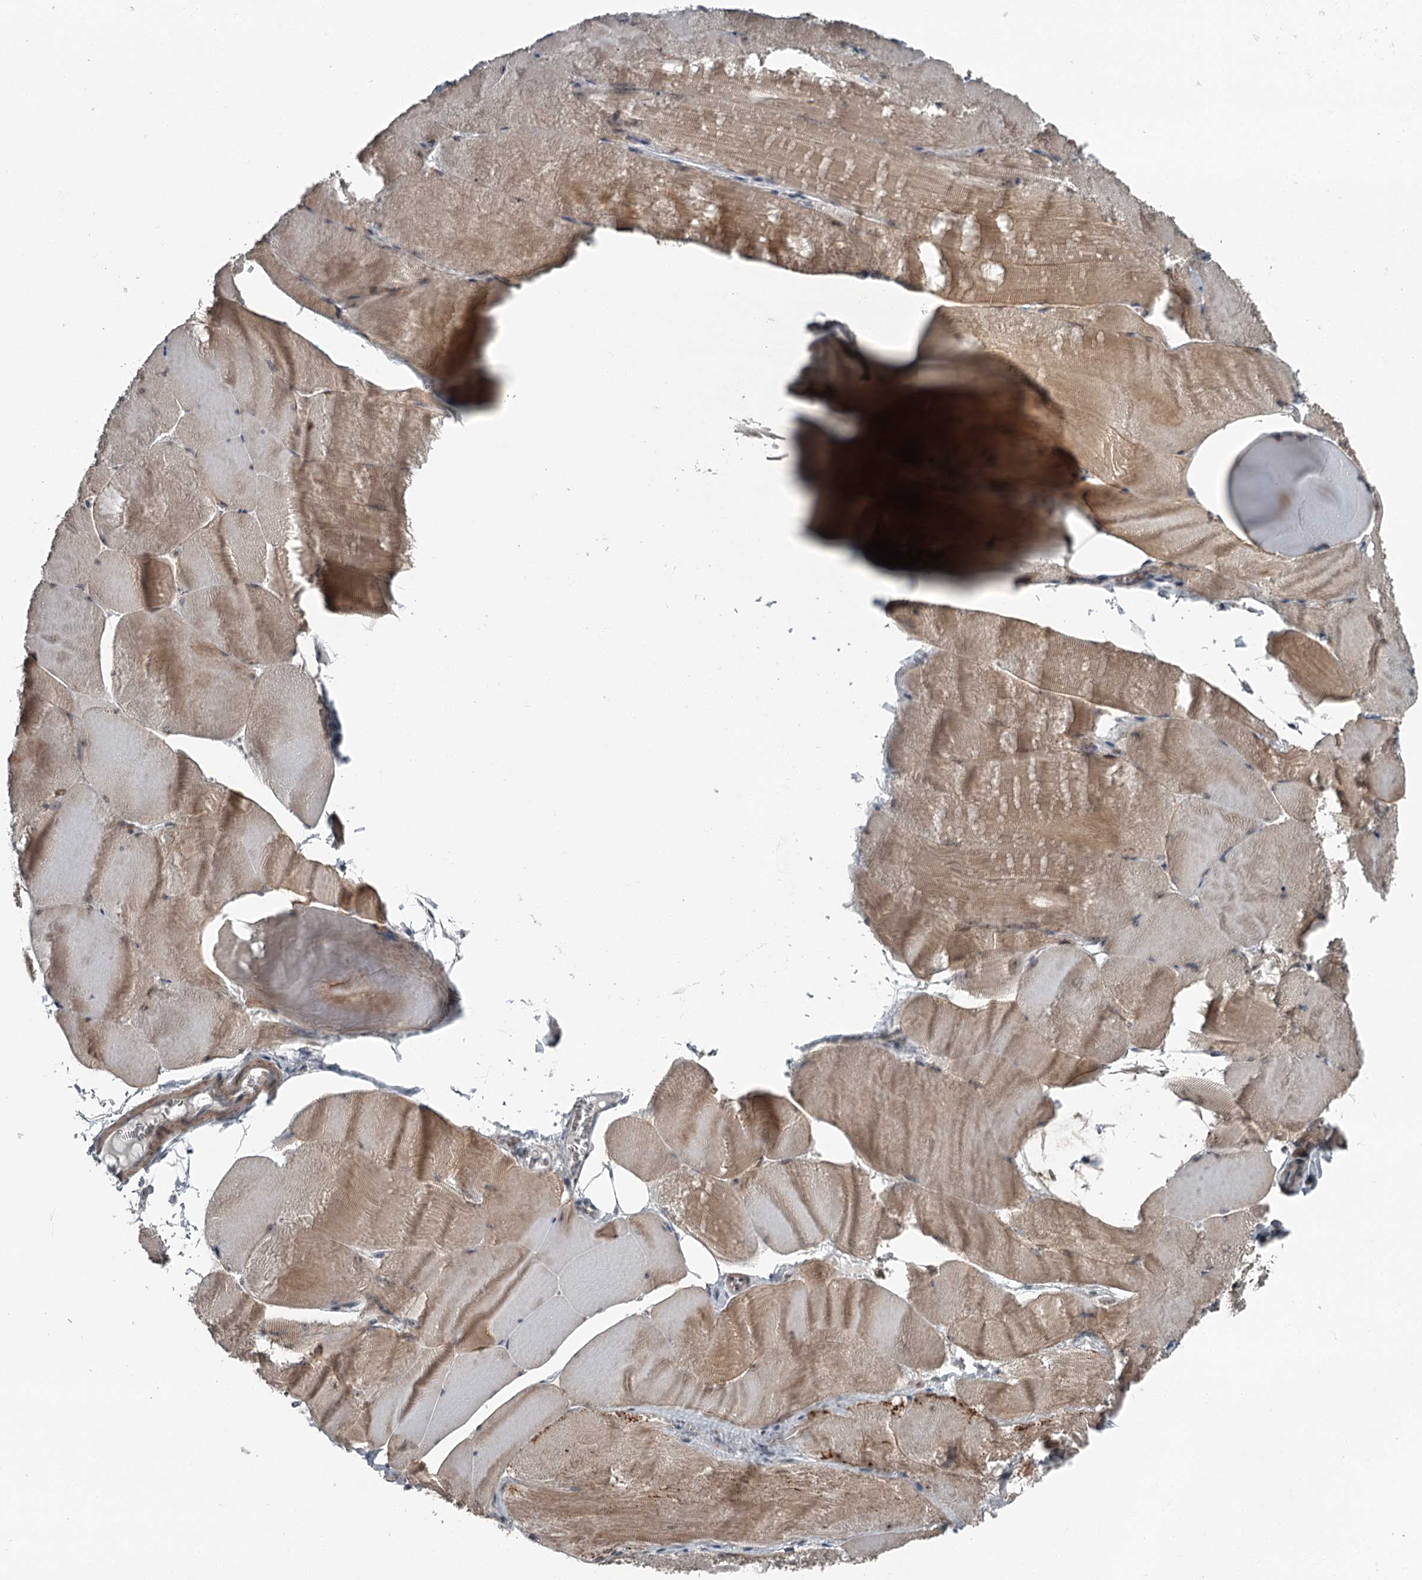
{"staining": {"intensity": "moderate", "quantity": ">75%", "location": "cytoplasmic/membranous"}, "tissue": "skeletal muscle", "cell_type": "Myocytes", "image_type": "normal", "snomed": [{"axis": "morphology", "description": "Normal tissue, NOS"}, {"axis": "morphology", "description": "Basal cell carcinoma"}, {"axis": "topography", "description": "Skeletal muscle"}], "caption": "High-power microscopy captured an immunohistochemistry (IHC) image of benign skeletal muscle, revealing moderate cytoplasmic/membranous expression in approximately >75% of myocytes. (DAB (3,3'-diaminobenzidine) IHC, brown staining for protein, blue staining for nuclei).", "gene": "EXOSC1", "patient": {"sex": "female", "age": 64}}